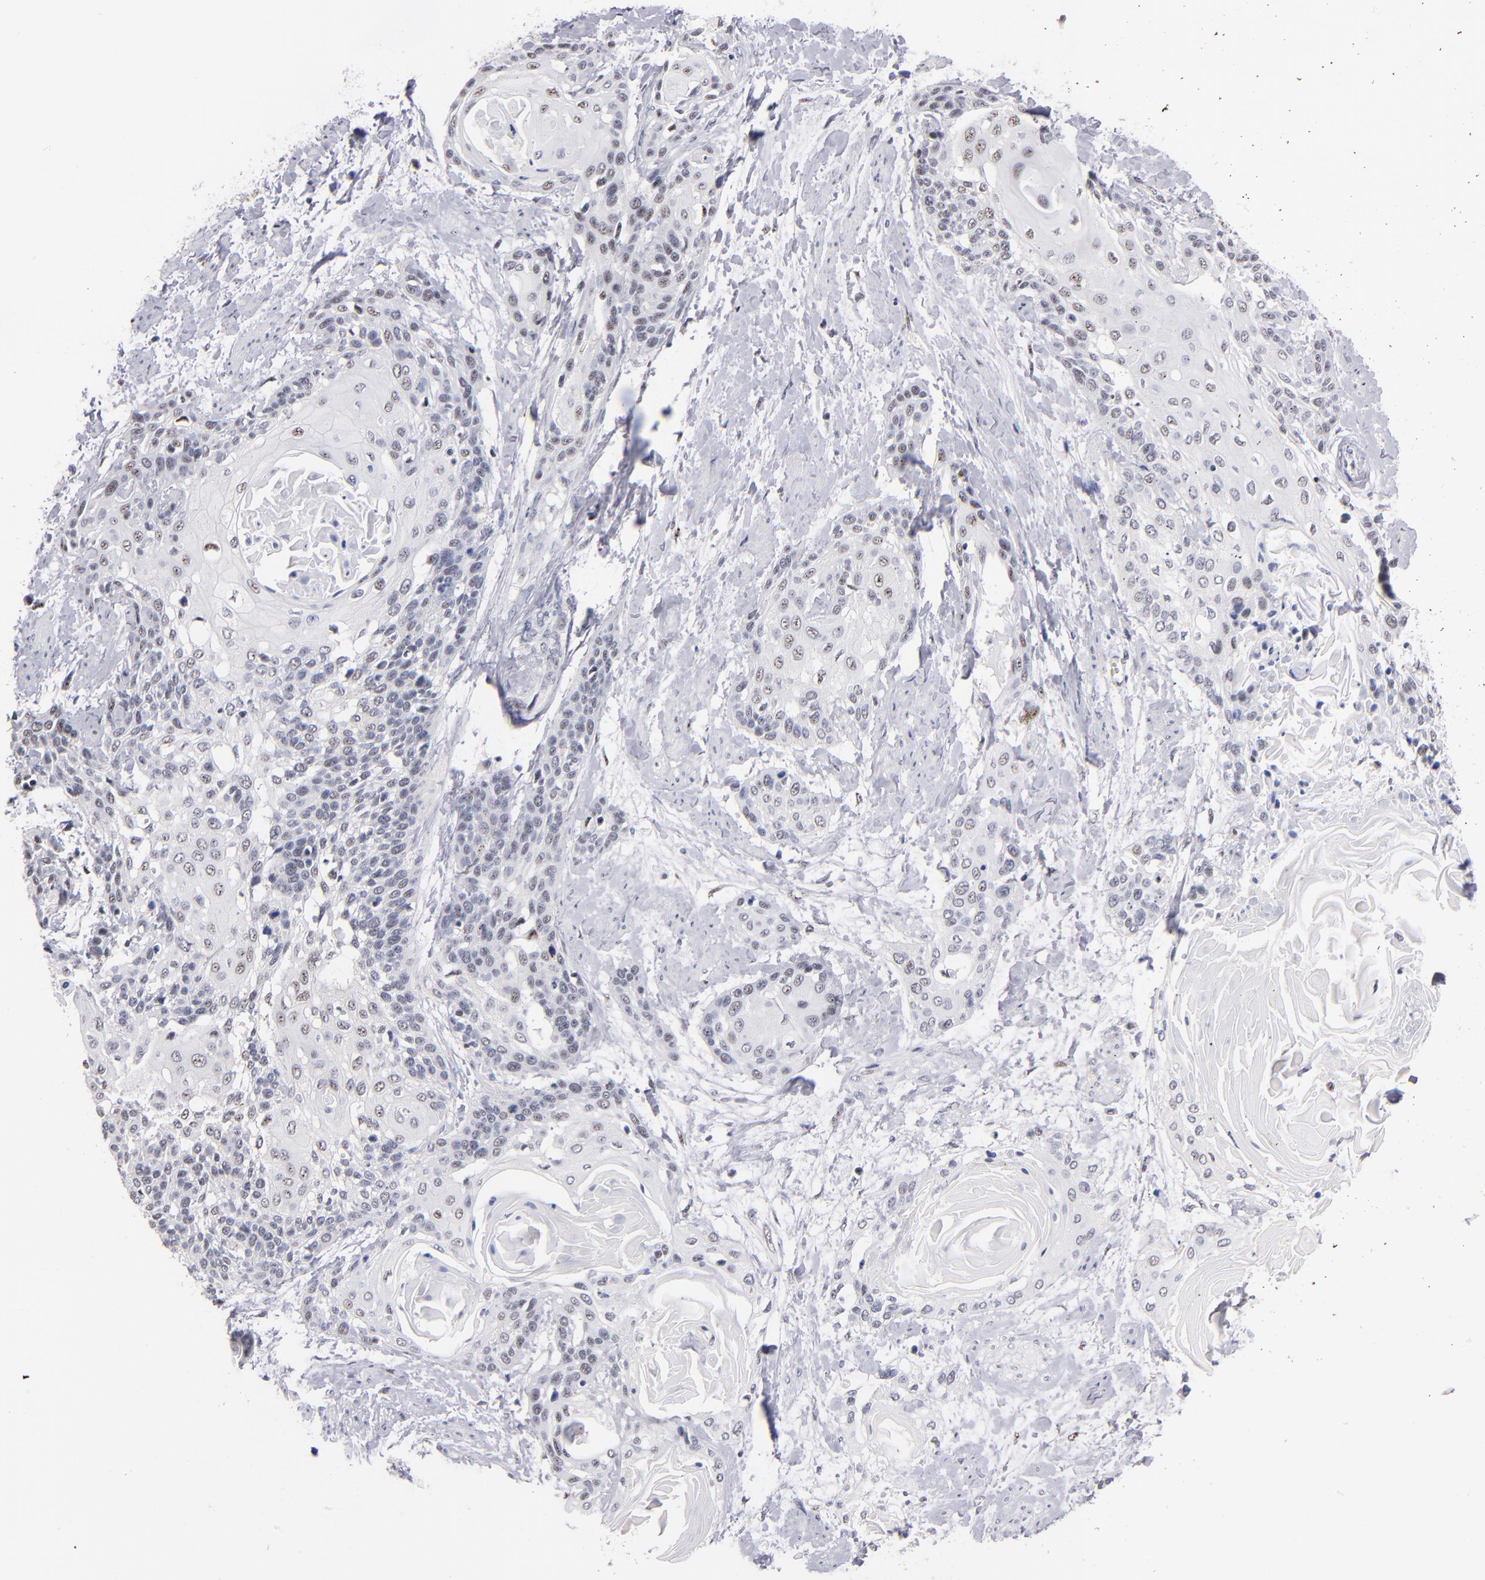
{"staining": {"intensity": "negative", "quantity": "none", "location": "none"}, "tissue": "cervical cancer", "cell_type": "Tumor cells", "image_type": "cancer", "snomed": [{"axis": "morphology", "description": "Squamous cell carcinoma, NOS"}, {"axis": "topography", "description": "Cervix"}], "caption": "Tumor cells are negative for brown protein staining in cervical cancer. The staining is performed using DAB brown chromogen with nuclei counter-stained in using hematoxylin.", "gene": "RAF1", "patient": {"sex": "female", "age": 57}}